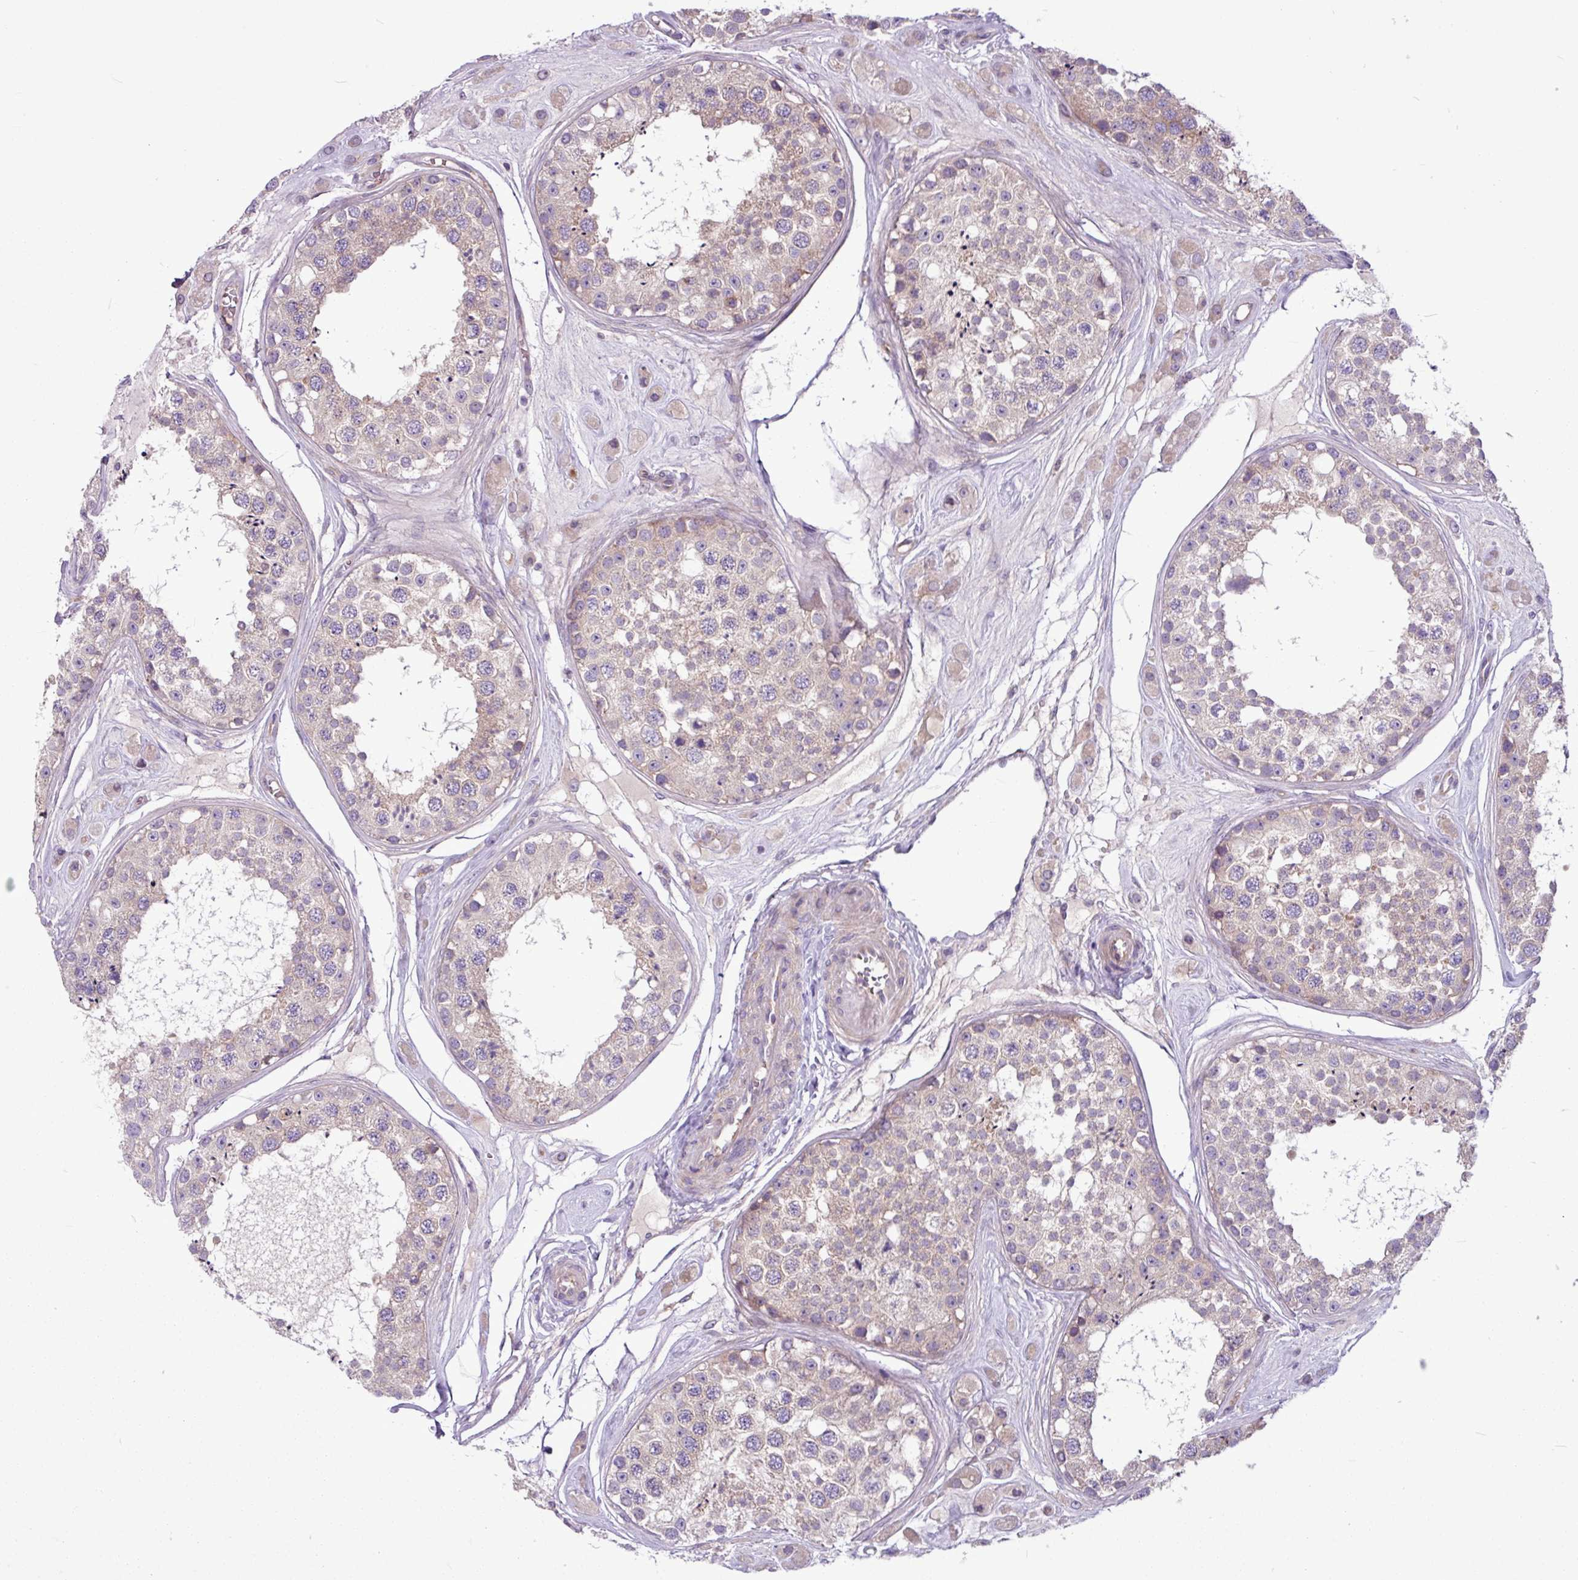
{"staining": {"intensity": "moderate", "quantity": "<25%", "location": "cytoplasmic/membranous"}, "tissue": "testis", "cell_type": "Cells in seminiferous ducts", "image_type": "normal", "snomed": [{"axis": "morphology", "description": "Normal tissue, NOS"}, {"axis": "topography", "description": "Testis"}], "caption": "IHC histopathology image of unremarkable testis stained for a protein (brown), which demonstrates low levels of moderate cytoplasmic/membranous staining in about <25% of cells in seminiferous ducts.", "gene": "MROH2A", "patient": {"sex": "male", "age": 25}}